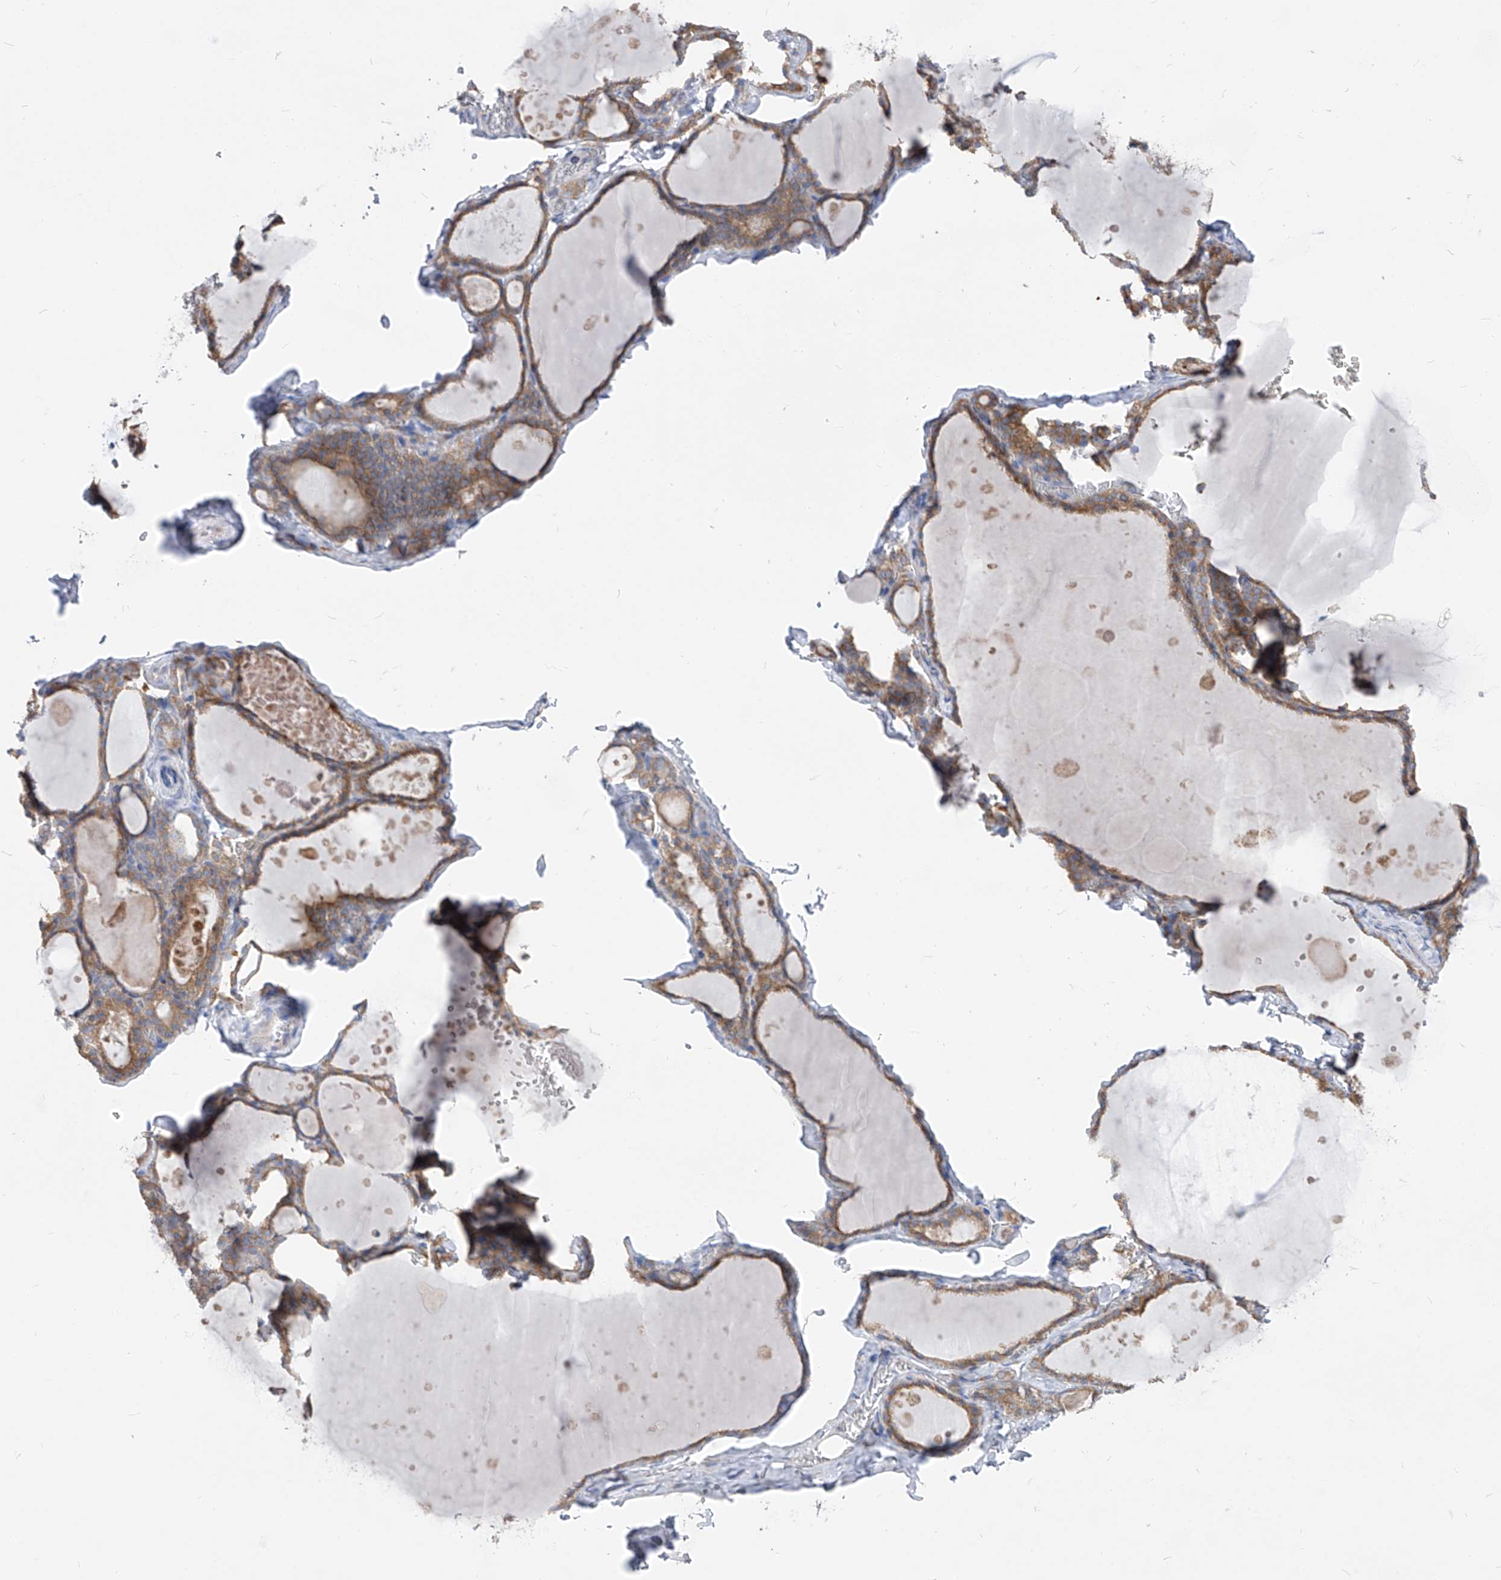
{"staining": {"intensity": "moderate", "quantity": ">75%", "location": "cytoplasmic/membranous"}, "tissue": "thyroid gland", "cell_type": "Glandular cells", "image_type": "normal", "snomed": [{"axis": "morphology", "description": "Normal tissue, NOS"}, {"axis": "topography", "description": "Thyroid gland"}], "caption": "Glandular cells exhibit moderate cytoplasmic/membranous staining in about >75% of cells in normal thyroid gland. (IHC, brightfield microscopy, high magnification).", "gene": "UFL1", "patient": {"sex": "male", "age": 56}}